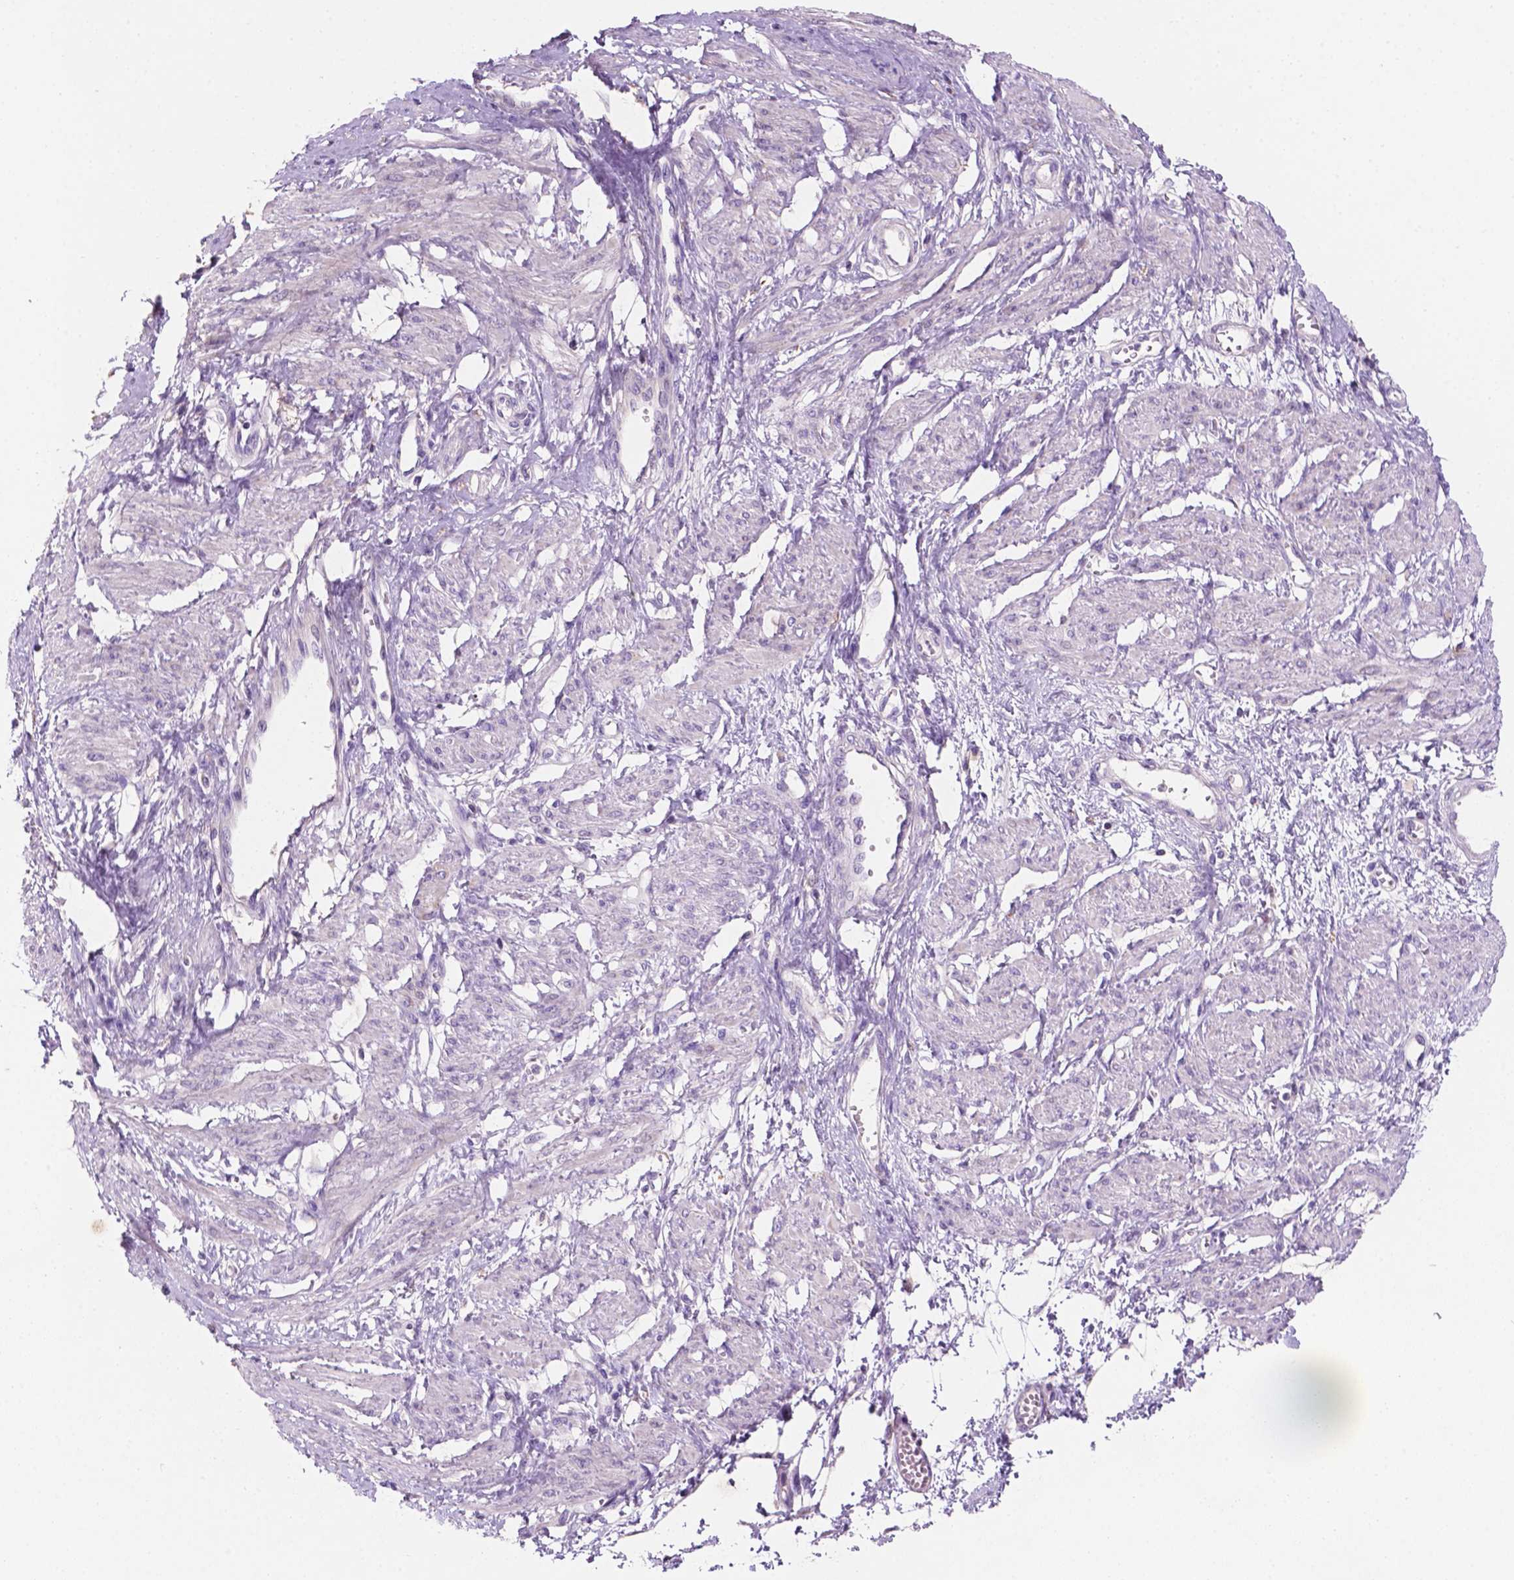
{"staining": {"intensity": "negative", "quantity": "none", "location": "none"}, "tissue": "smooth muscle", "cell_type": "Smooth muscle cells", "image_type": "normal", "snomed": [{"axis": "morphology", "description": "Normal tissue, NOS"}, {"axis": "topography", "description": "Smooth muscle"}, {"axis": "topography", "description": "Uterus"}], "caption": "A micrograph of human smooth muscle is negative for staining in smooth muscle cells. (DAB immunohistochemistry (IHC) visualized using brightfield microscopy, high magnification).", "gene": "MKRN2OS", "patient": {"sex": "female", "age": 39}}